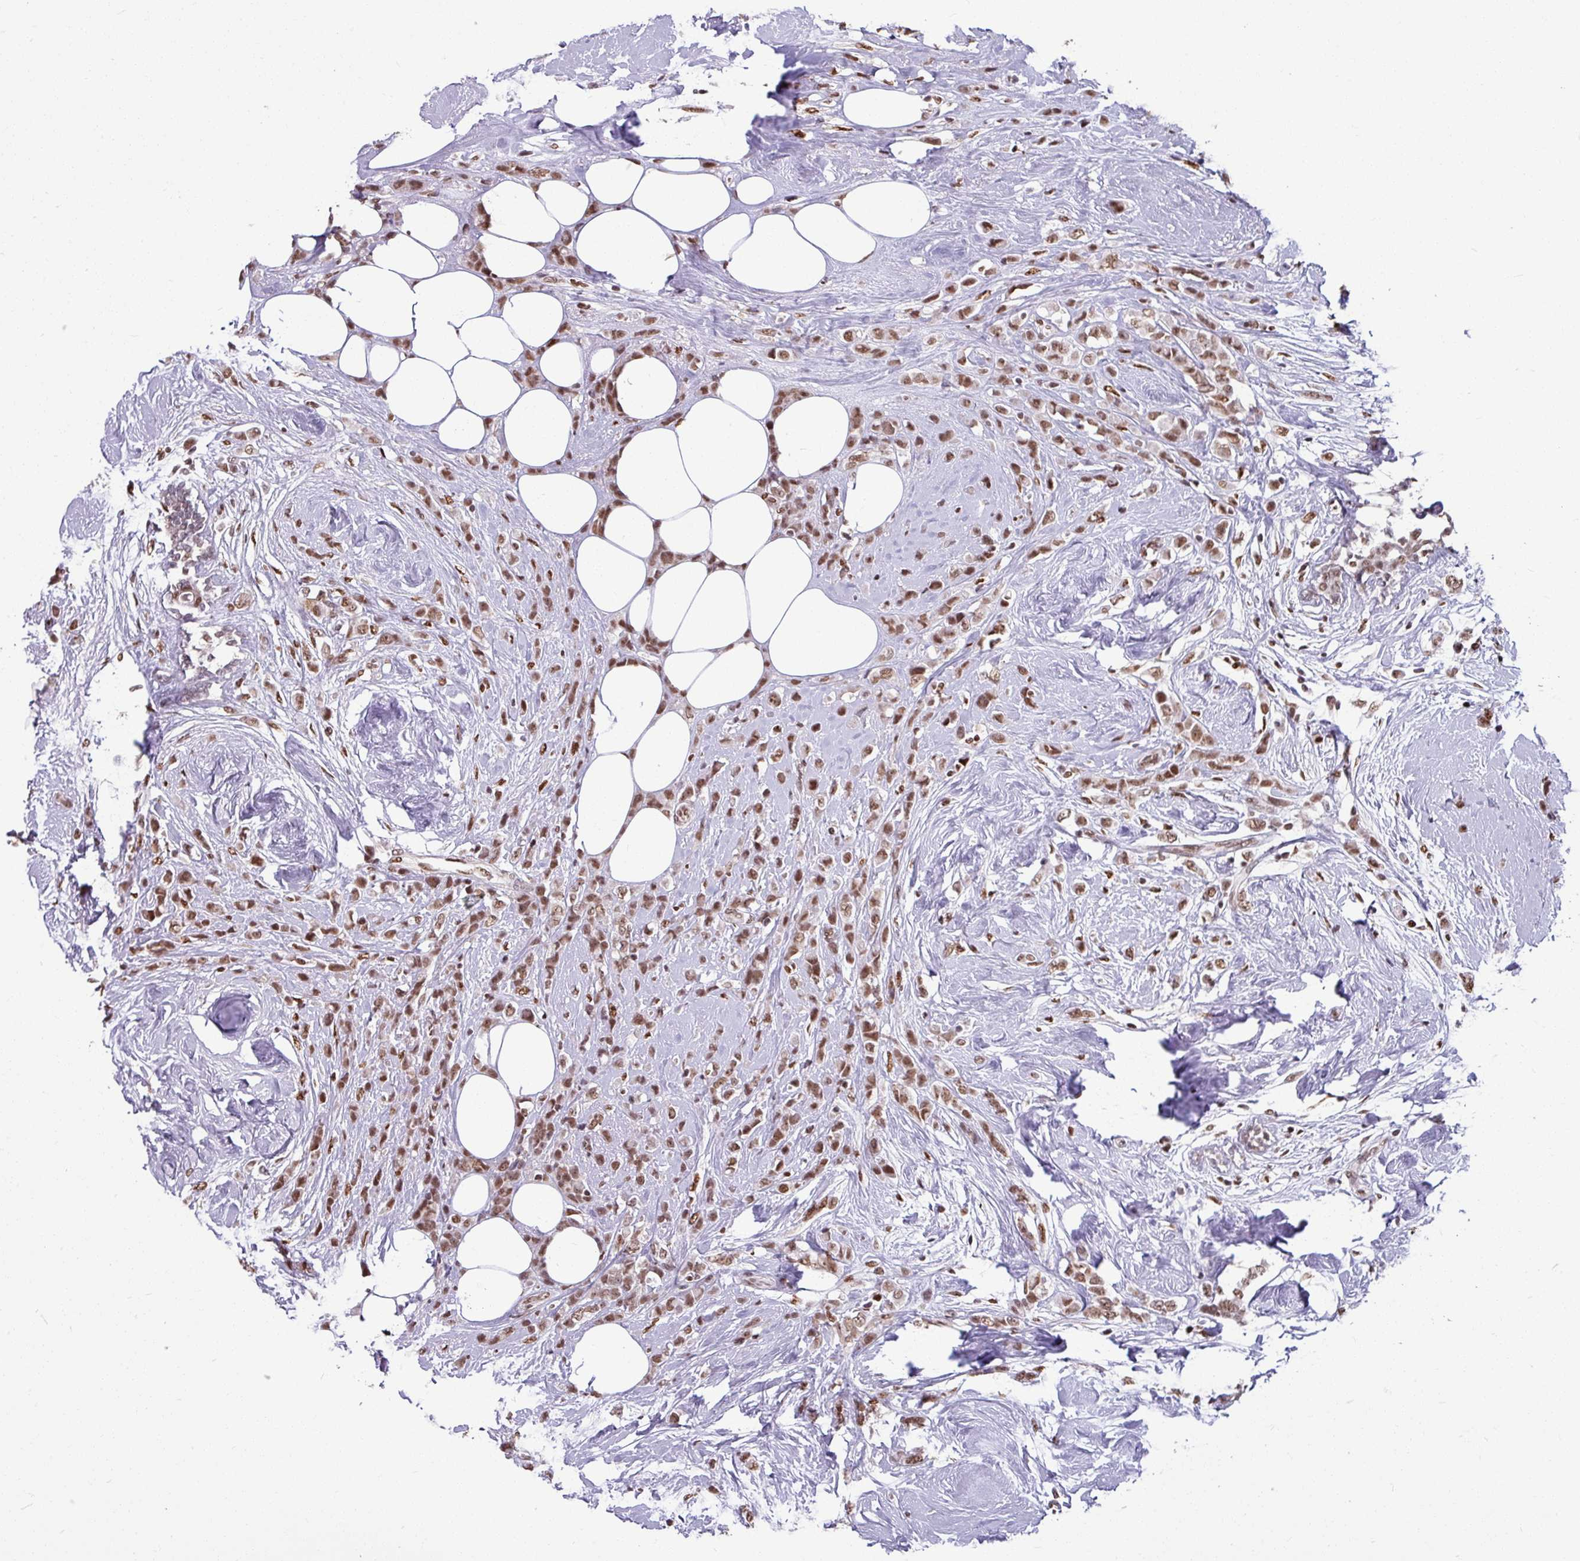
{"staining": {"intensity": "moderate", "quantity": ">75%", "location": "nuclear"}, "tissue": "breast cancer", "cell_type": "Tumor cells", "image_type": "cancer", "snomed": [{"axis": "morphology", "description": "Duct carcinoma"}, {"axis": "topography", "description": "Breast"}], "caption": "Tumor cells exhibit moderate nuclear expression in approximately >75% of cells in breast cancer.", "gene": "TDG", "patient": {"sex": "female", "age": 80}}